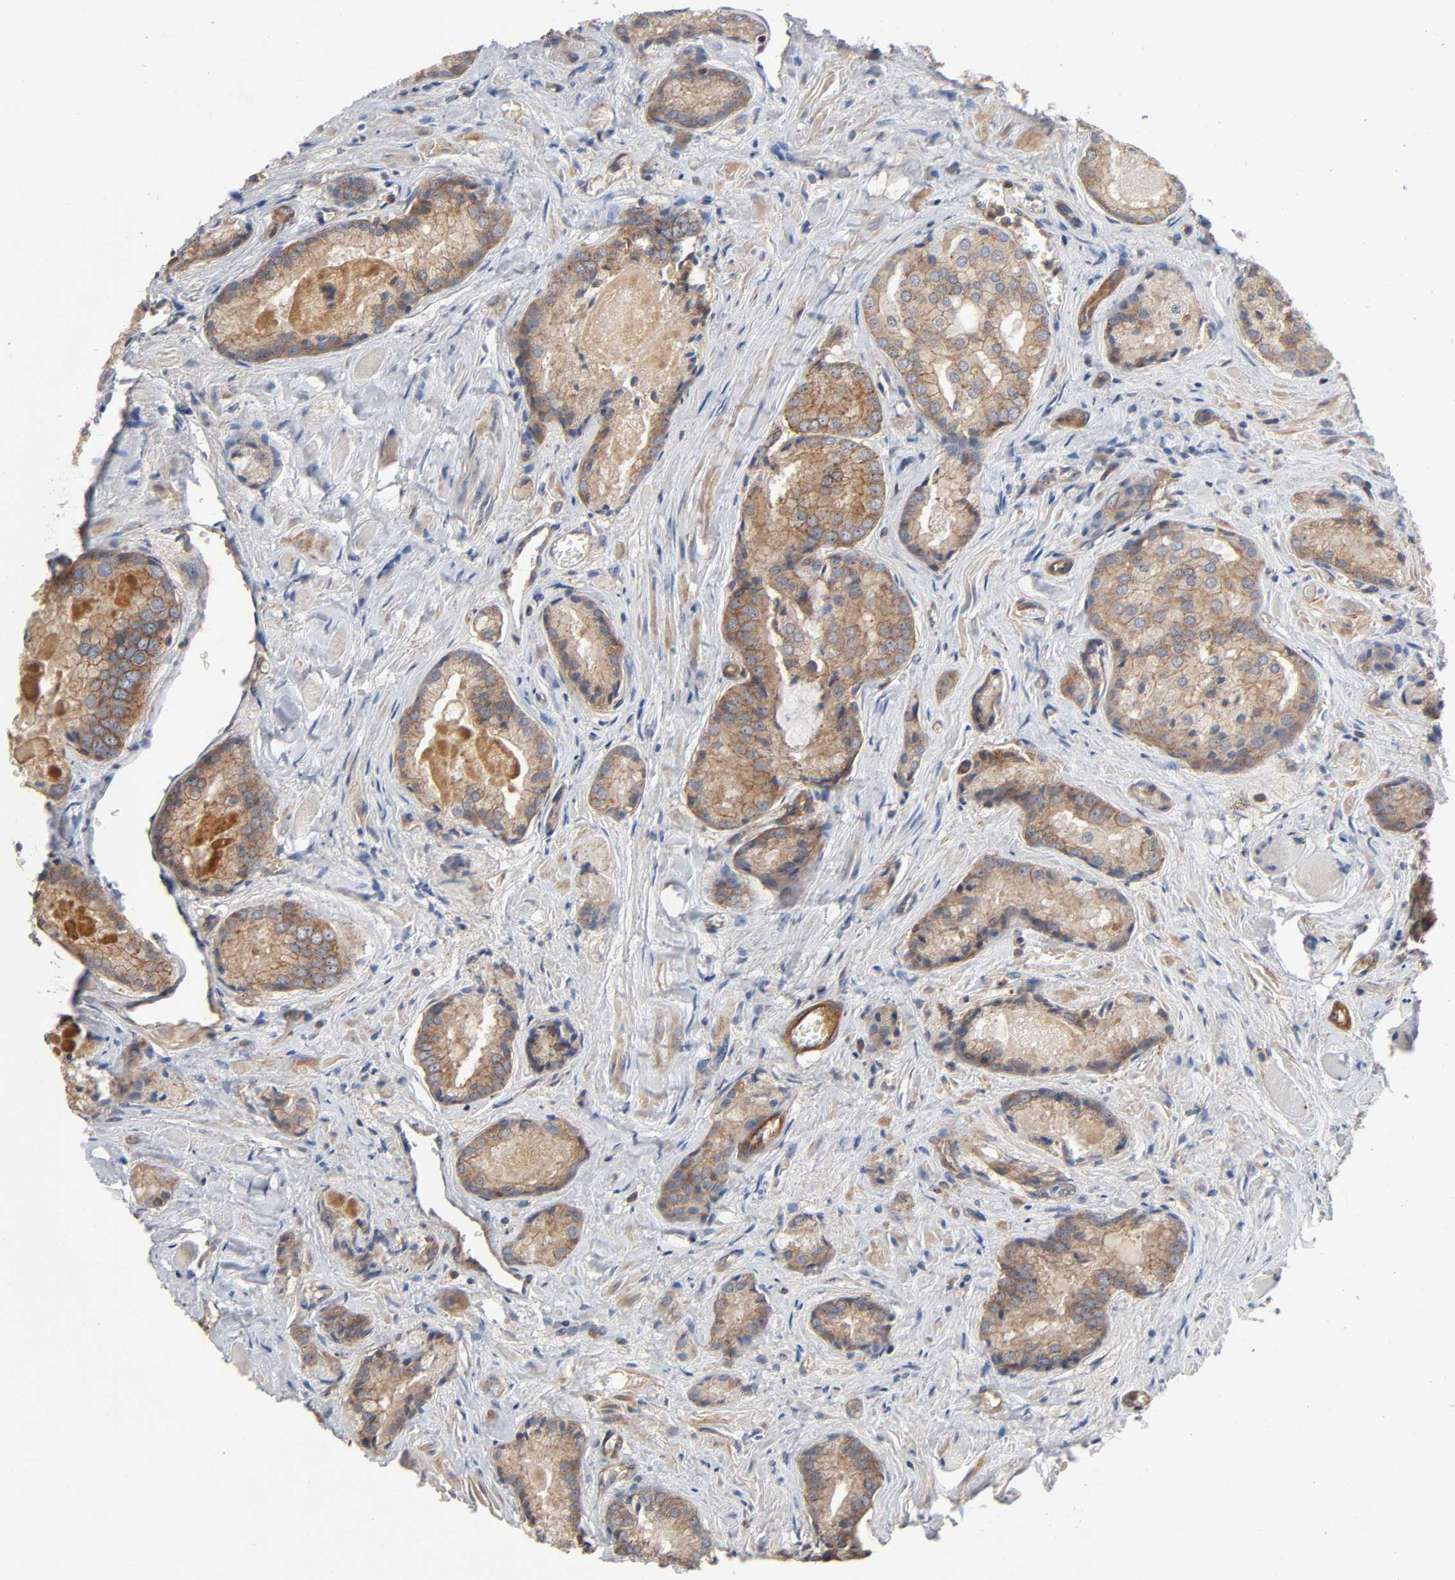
{"staining": {"intensity": "moderate", "quantity": "25%-75%", "location": "cytoplasmic/membranous"}, "tissue": "prostate cancer", "cell_type": "Tumor cells", "image_type": "cancer", "snomed": [{"axis": "morphology", "description": "Adenocarcinoma, Low grade"}, {"axis": "topography", "description": "Prostate"}], "caption": "Tumor cells reveal medium levels of moderate cytoplasmic/membranous expression in about 25%-75% of cells in human prostate cancer (adenocarcinoma (low-grade)).", "gene": "LAMTOR2", "patient": {"sex": "male", "age": 64}}